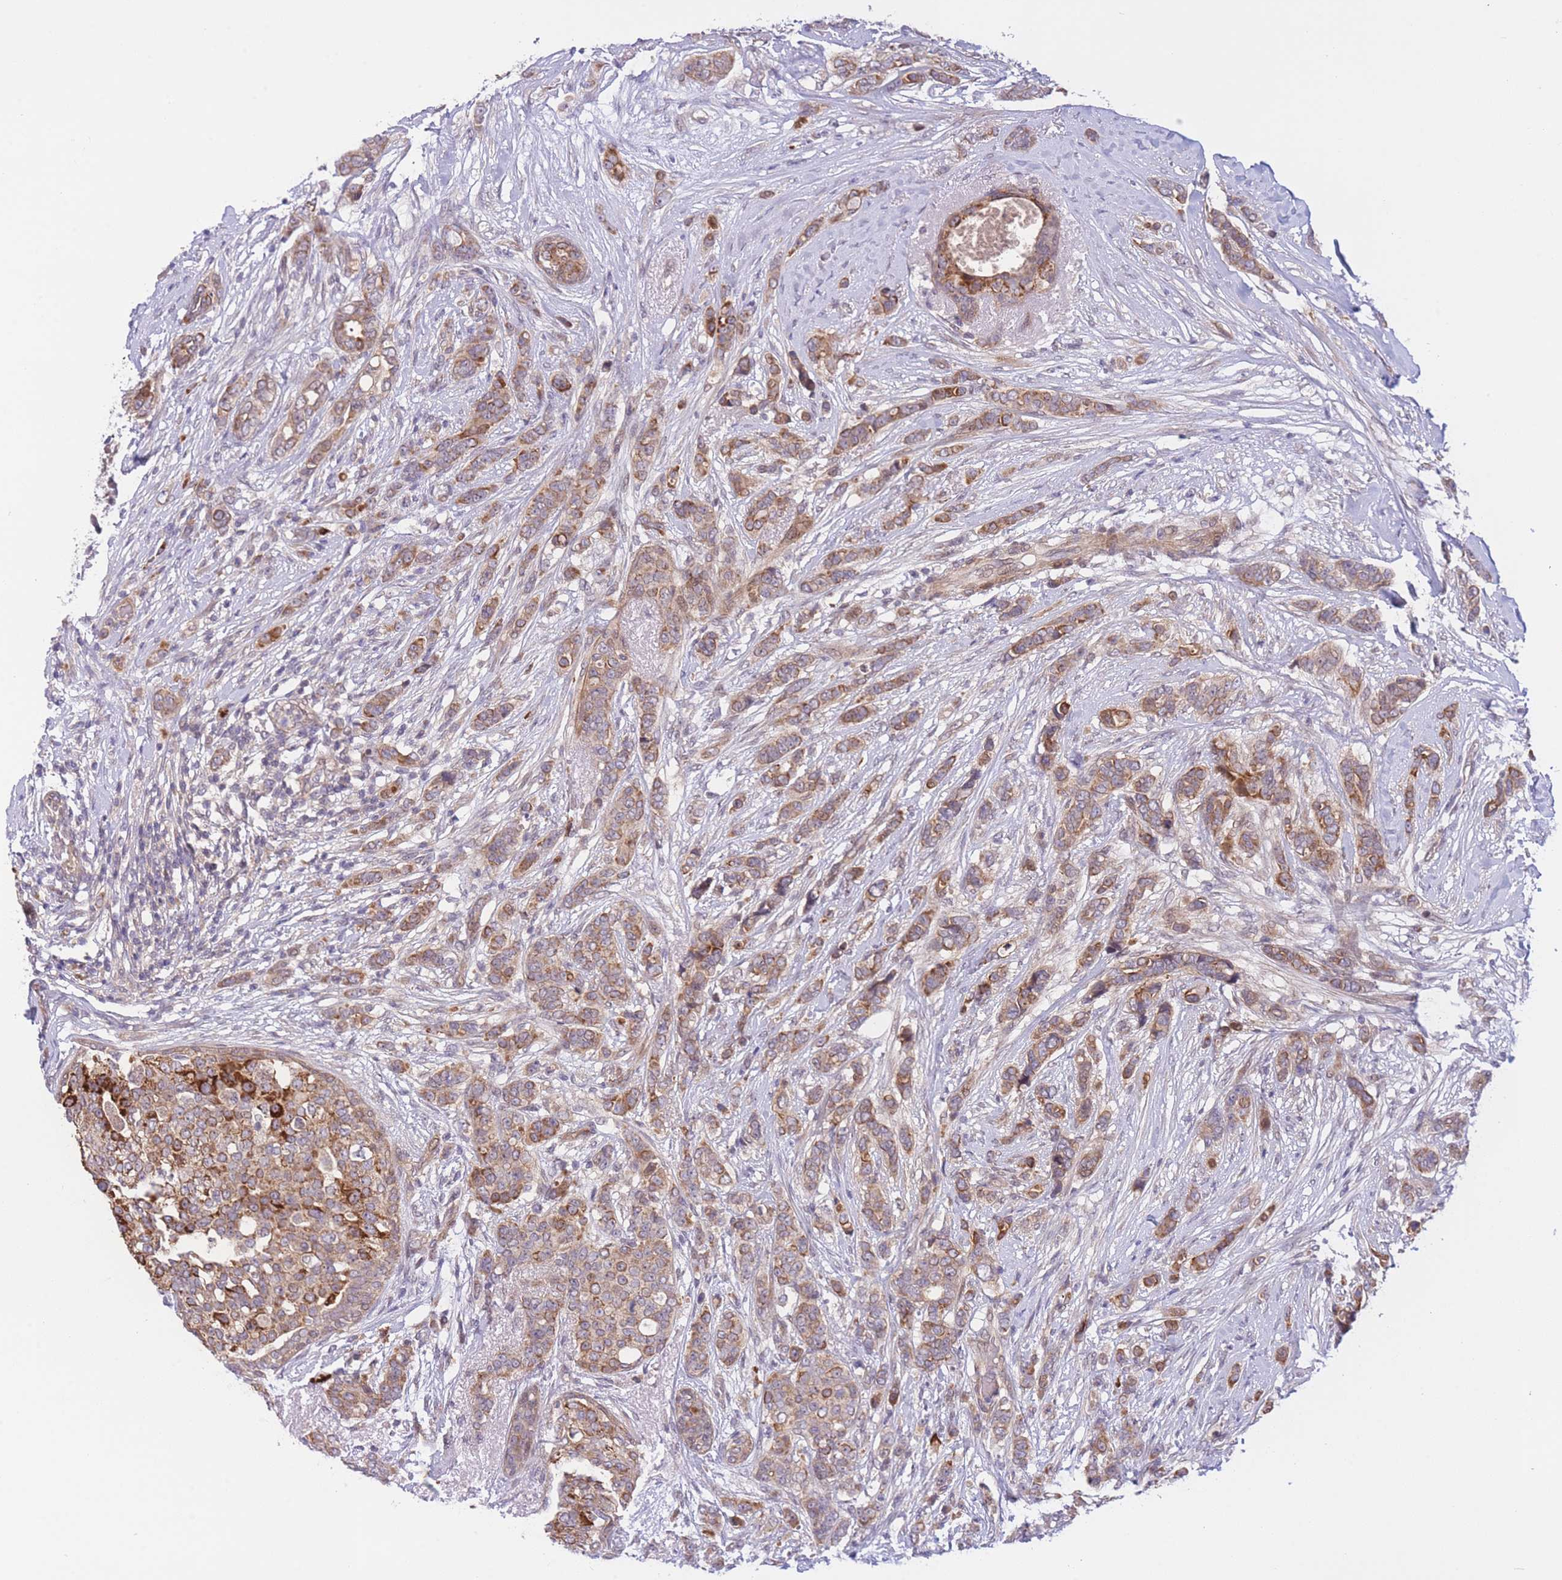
{"staining": {"intensity": "strong", "quantity": "<25%", "location": "cytoplasmic/membranous"}, "tissue": "breast cancer", "cell_type": "Tumor cells", "image_type": "cancer", "snomed": [{"axis": "morphology", "description": "Lobular carcinoma"}, {"axis": "topography", "description": "Breast"}], "caption": "Strong cytoplasmic/membranous protein expression is appreciated in about <25% of tumor cells in breast cancer (lobular carcinoma).", "gene": "CDC25B", "patient": {"sex": "female", "age": 51}}